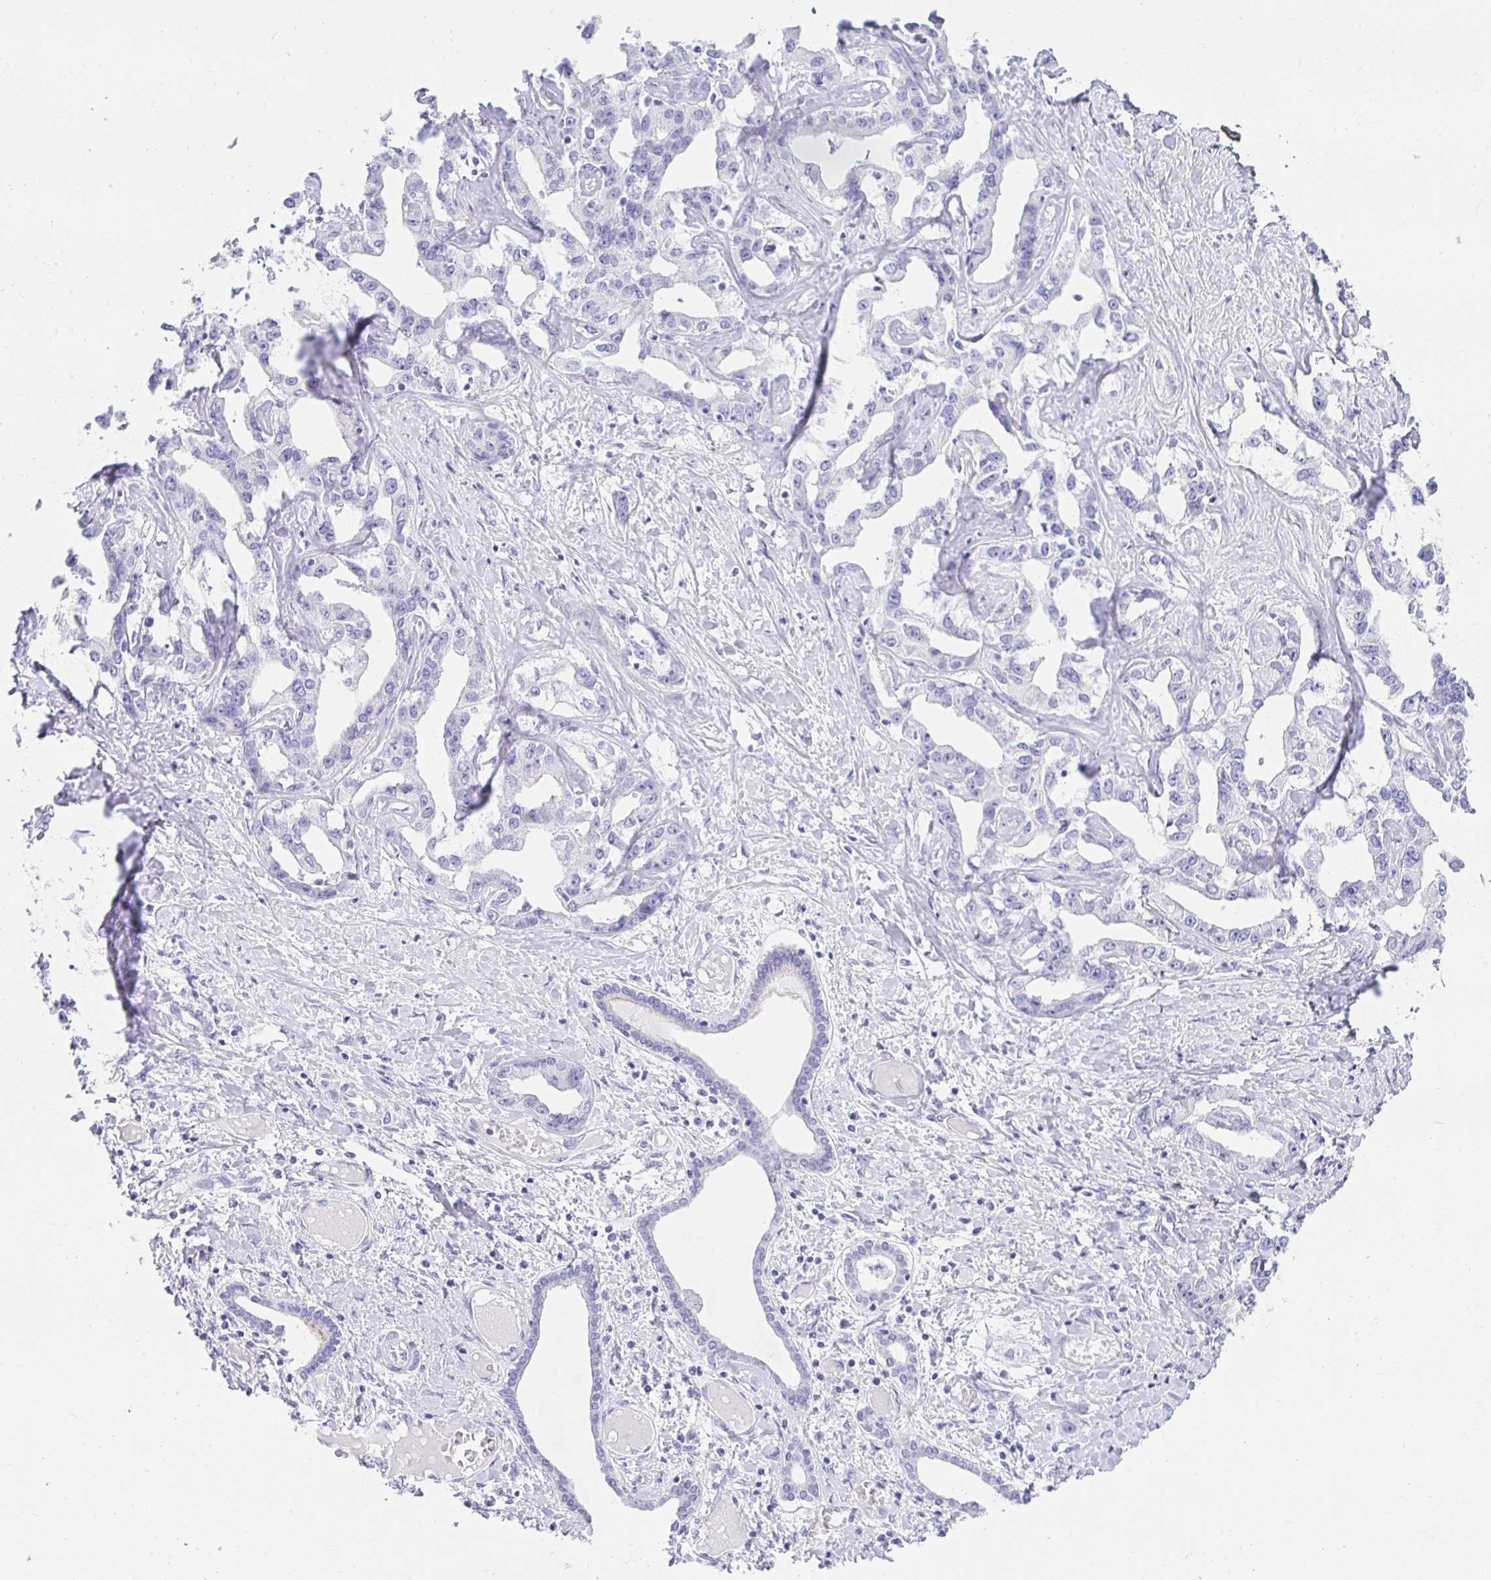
{"staining": {"intensity": "negative", "quantity": "none", "location": "none"}, "tissue": "liver cancer", "cell_type": "Tumor cells", "image_type": "cancer", "snomed": [{"axis": "morphology", "description": "Cholangiocarcinoma"}, {"axis": "topography", "description": "Liver"}], "caption": "The image demonstrates no staining of tumor cells in cholangiocarcinoma (liver).", "gene": "CHAT", "patient": {"sex": "male", "age": 59}}